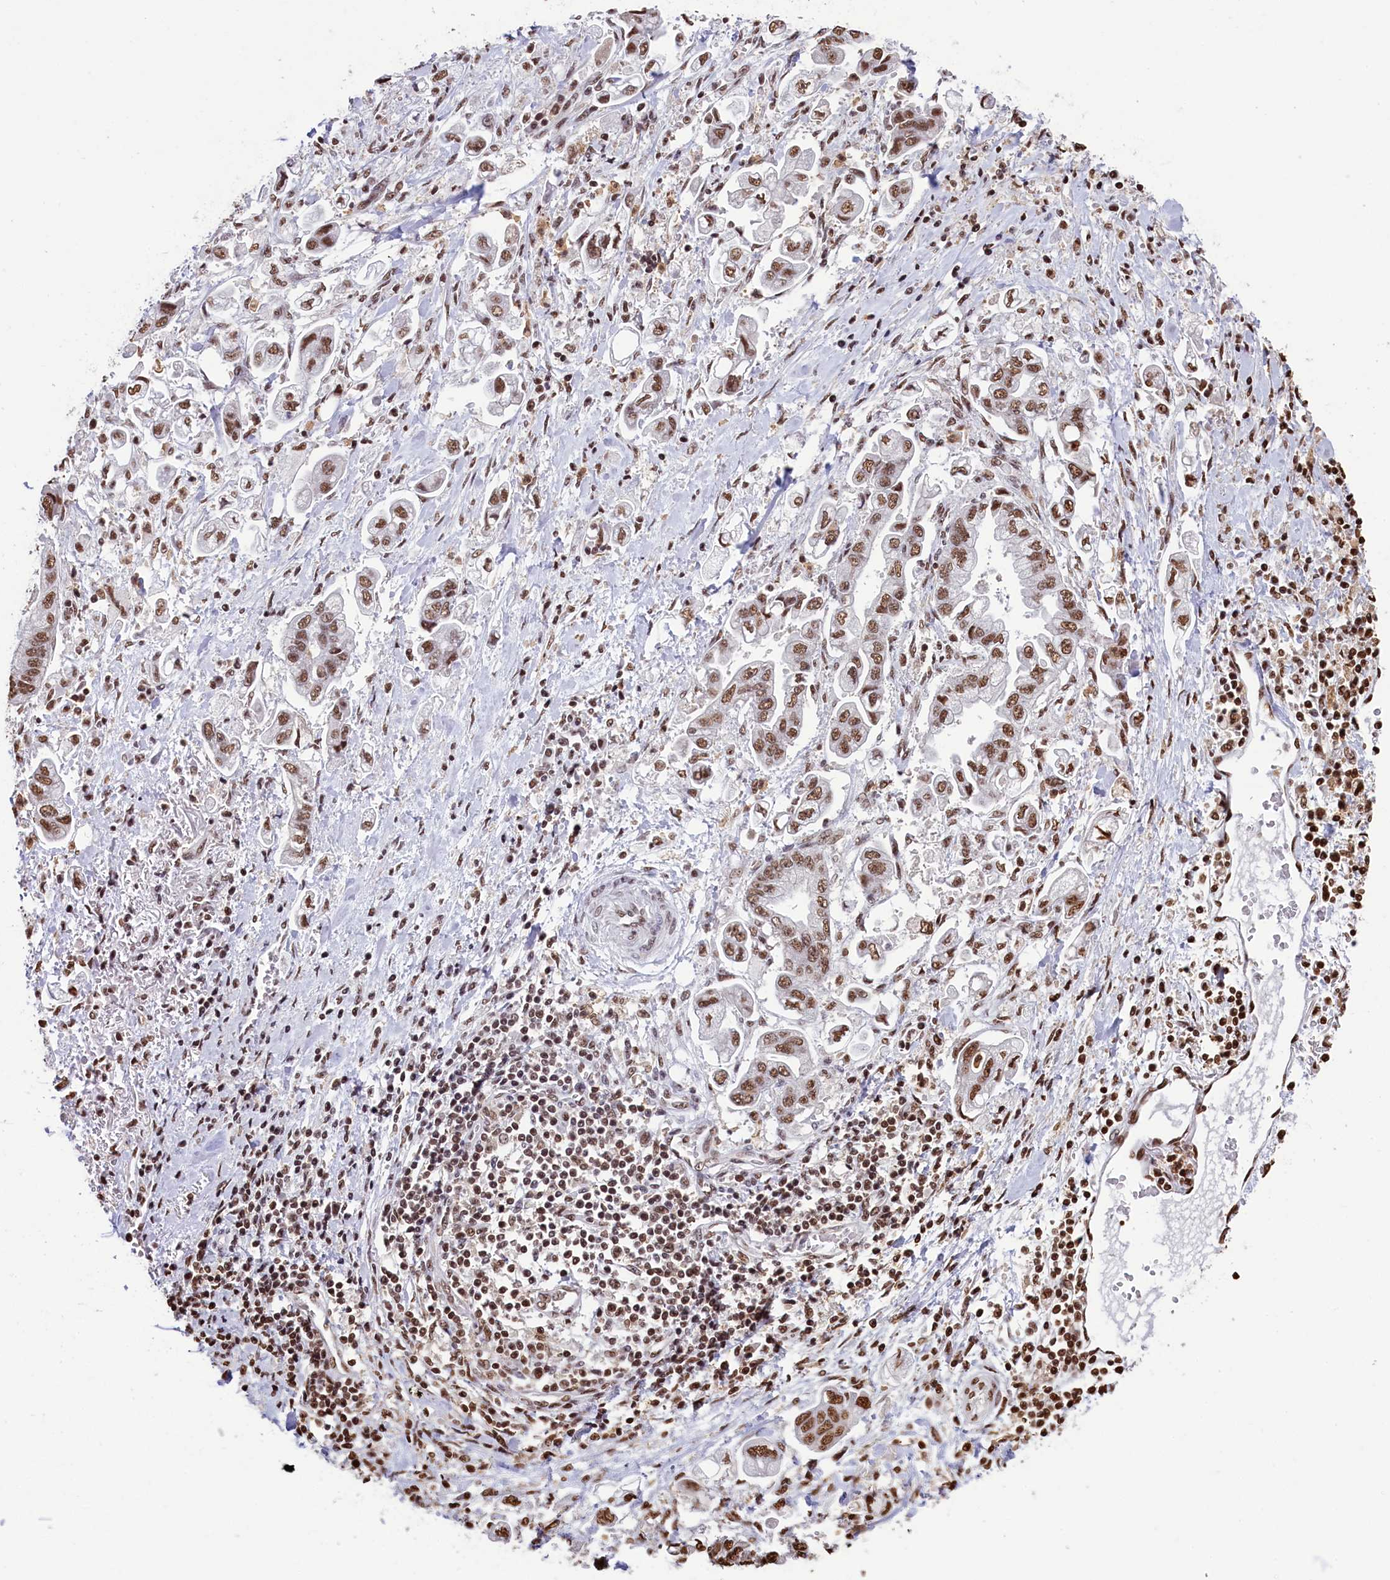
{"staining": {"intensity": "moderate", "quantity": ">75%", "location": "nuclear"}, "tissue": "stomach cancer", "cell_type": "Tumor cells", "image_type": "cancer", "snomed": [{"axis": "morphology", "description": "Adenocarcinoma, NOS"}, {"axis": "topography", "description": "Stomach"}], "caption": "Stomach adenocarcinoma stained for a protein (brown) shows moderate nuclear positive staining in about >75% of tumor cells.", "gene": "SNRPD2", "patient": {"sex": "male", "age": 62}}